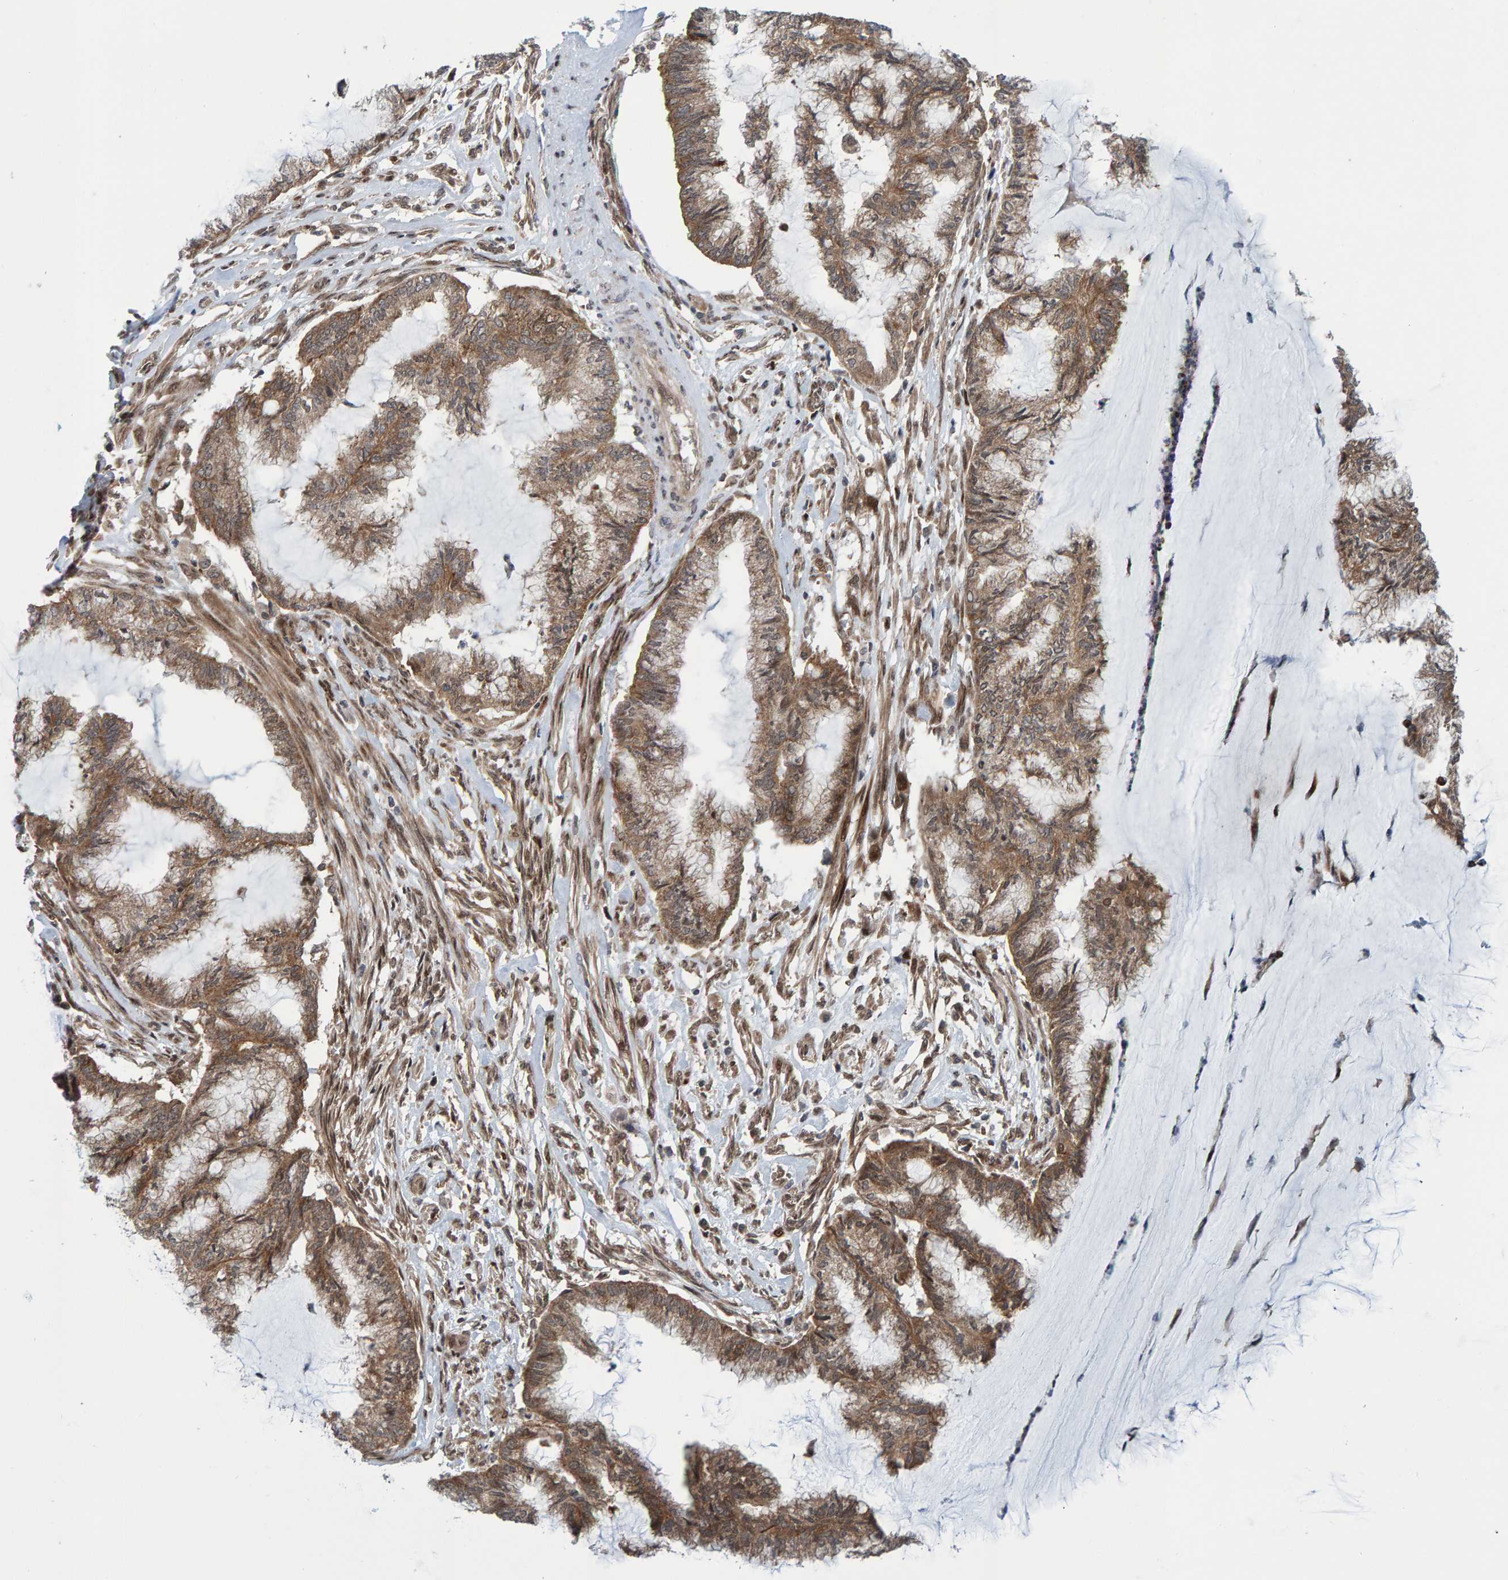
{"staining": {"intensity": "moderate", "quantity": ">75%", "location": "cytoplasmic/membranous"}, "tissue": "endometrial cancer", "cell_type": "Tumor cells", "image_type": "cancer", "snomed": [{"axis": "morphology", "description": "Adenocarcinoma, NOS"}, {"axis": "topography", "description": "Endometrium"}], "caption": "This is a histology image of IHC staining of adenocarcinoma (endometrial), which shows moderate expression in the cytoplasmic/membranous of tumor cells.", "gene": "ZNF366", "patient": {"sex": "female", "age": 86}}